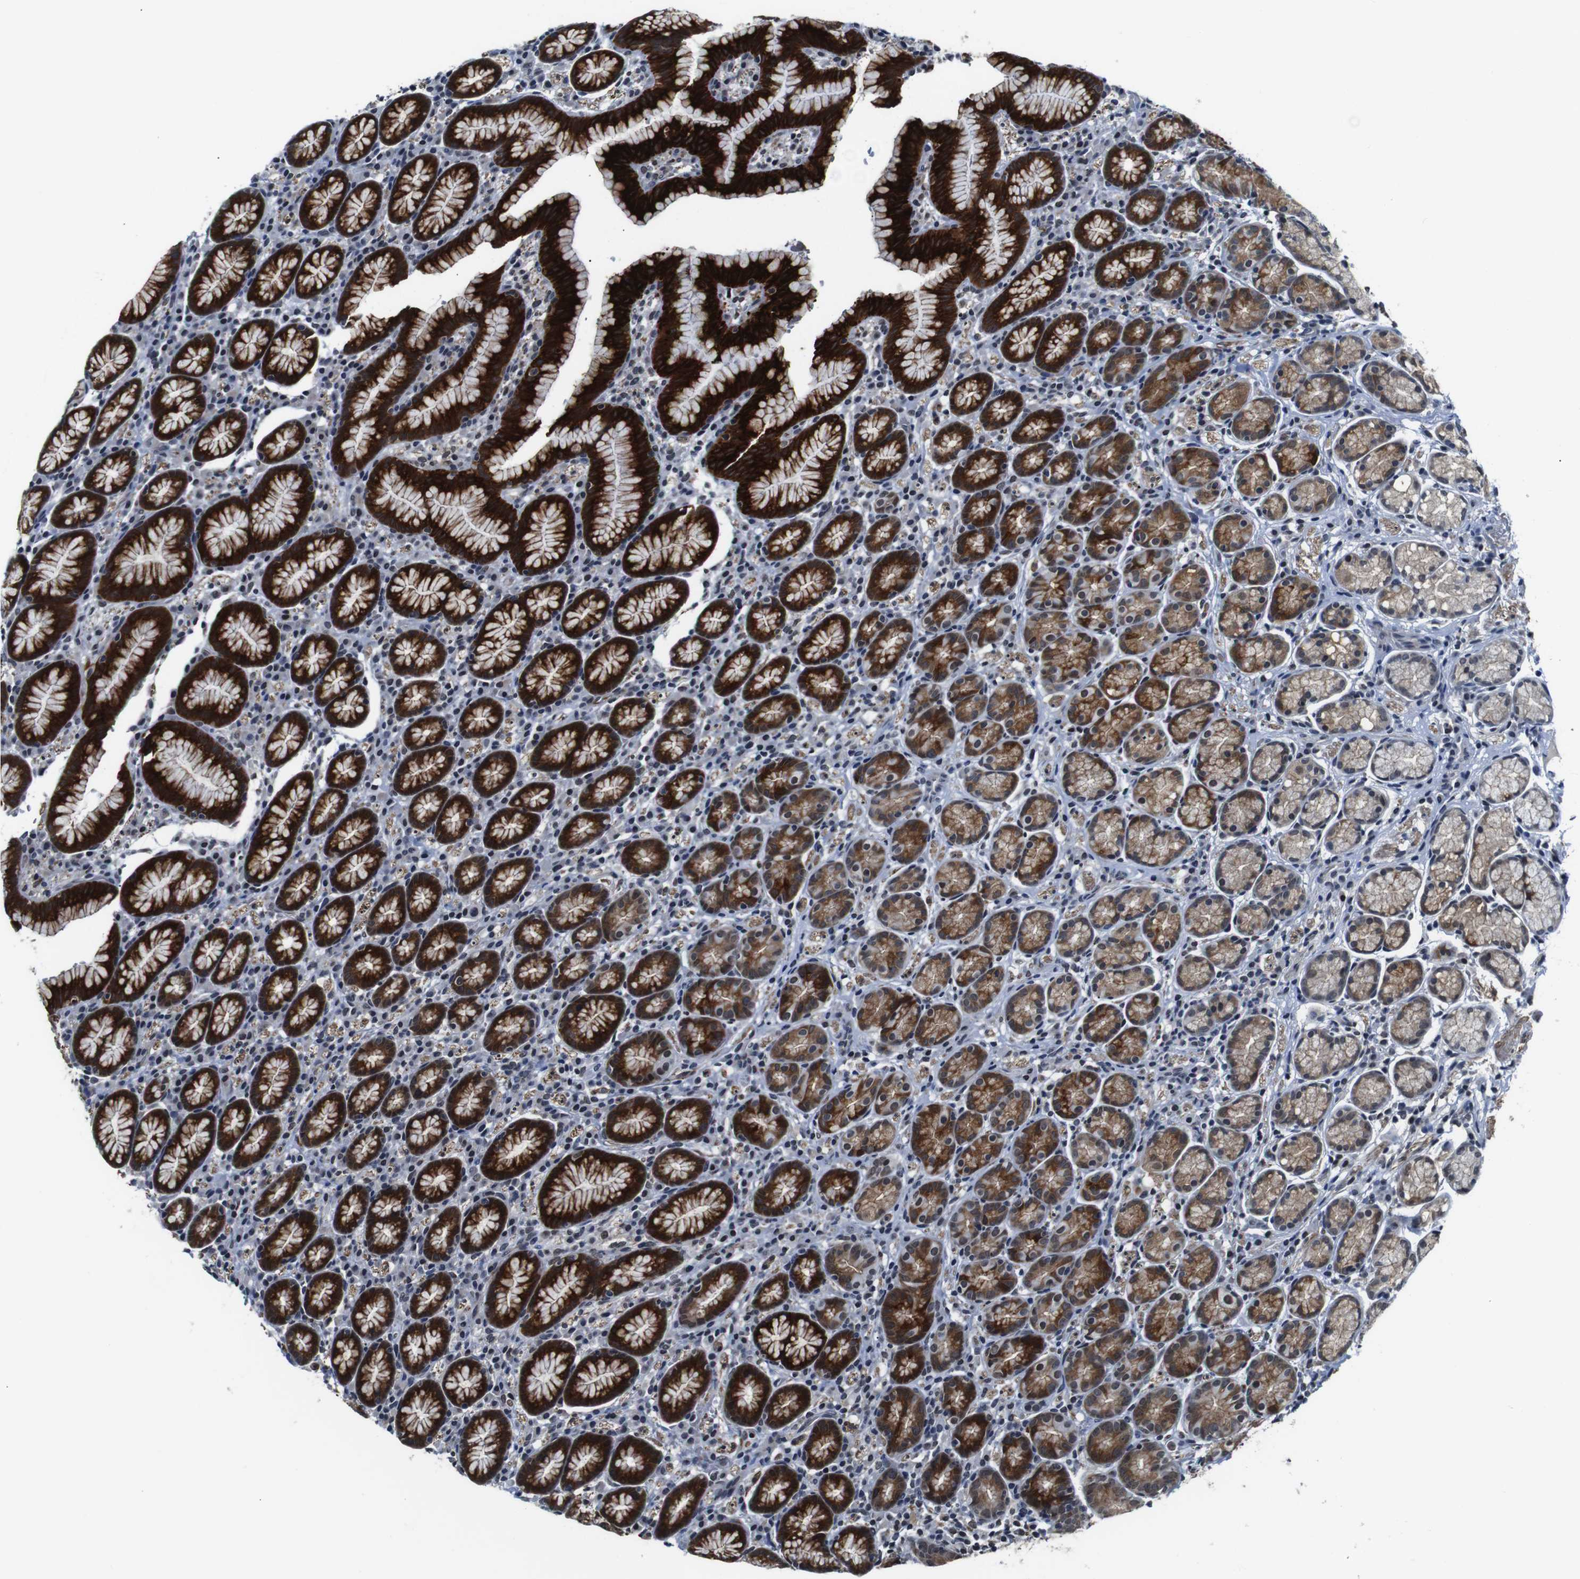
{"staining": {"intensity": "strong", "quantity": "25%-75%", "location": "cytoplasmic/membranous,nuclear"}, "tissue": "stomach", "cell_type": "Glandular cells", "image_type": "normal", "snomed": [{"axis": "morphology", "description": "Normal tissue, NOS"}, {"axis": "topography", "description": "Stomach, lower"}], "caption": "Brown immunohistochemical staining in benign human stomach reveals strong cytoplasmic/membranous,nuclear staining in approximately 25%-75% of glandular cells.", "gene": "ILDR2", "patient": {"sex": "male", "age": 52}}